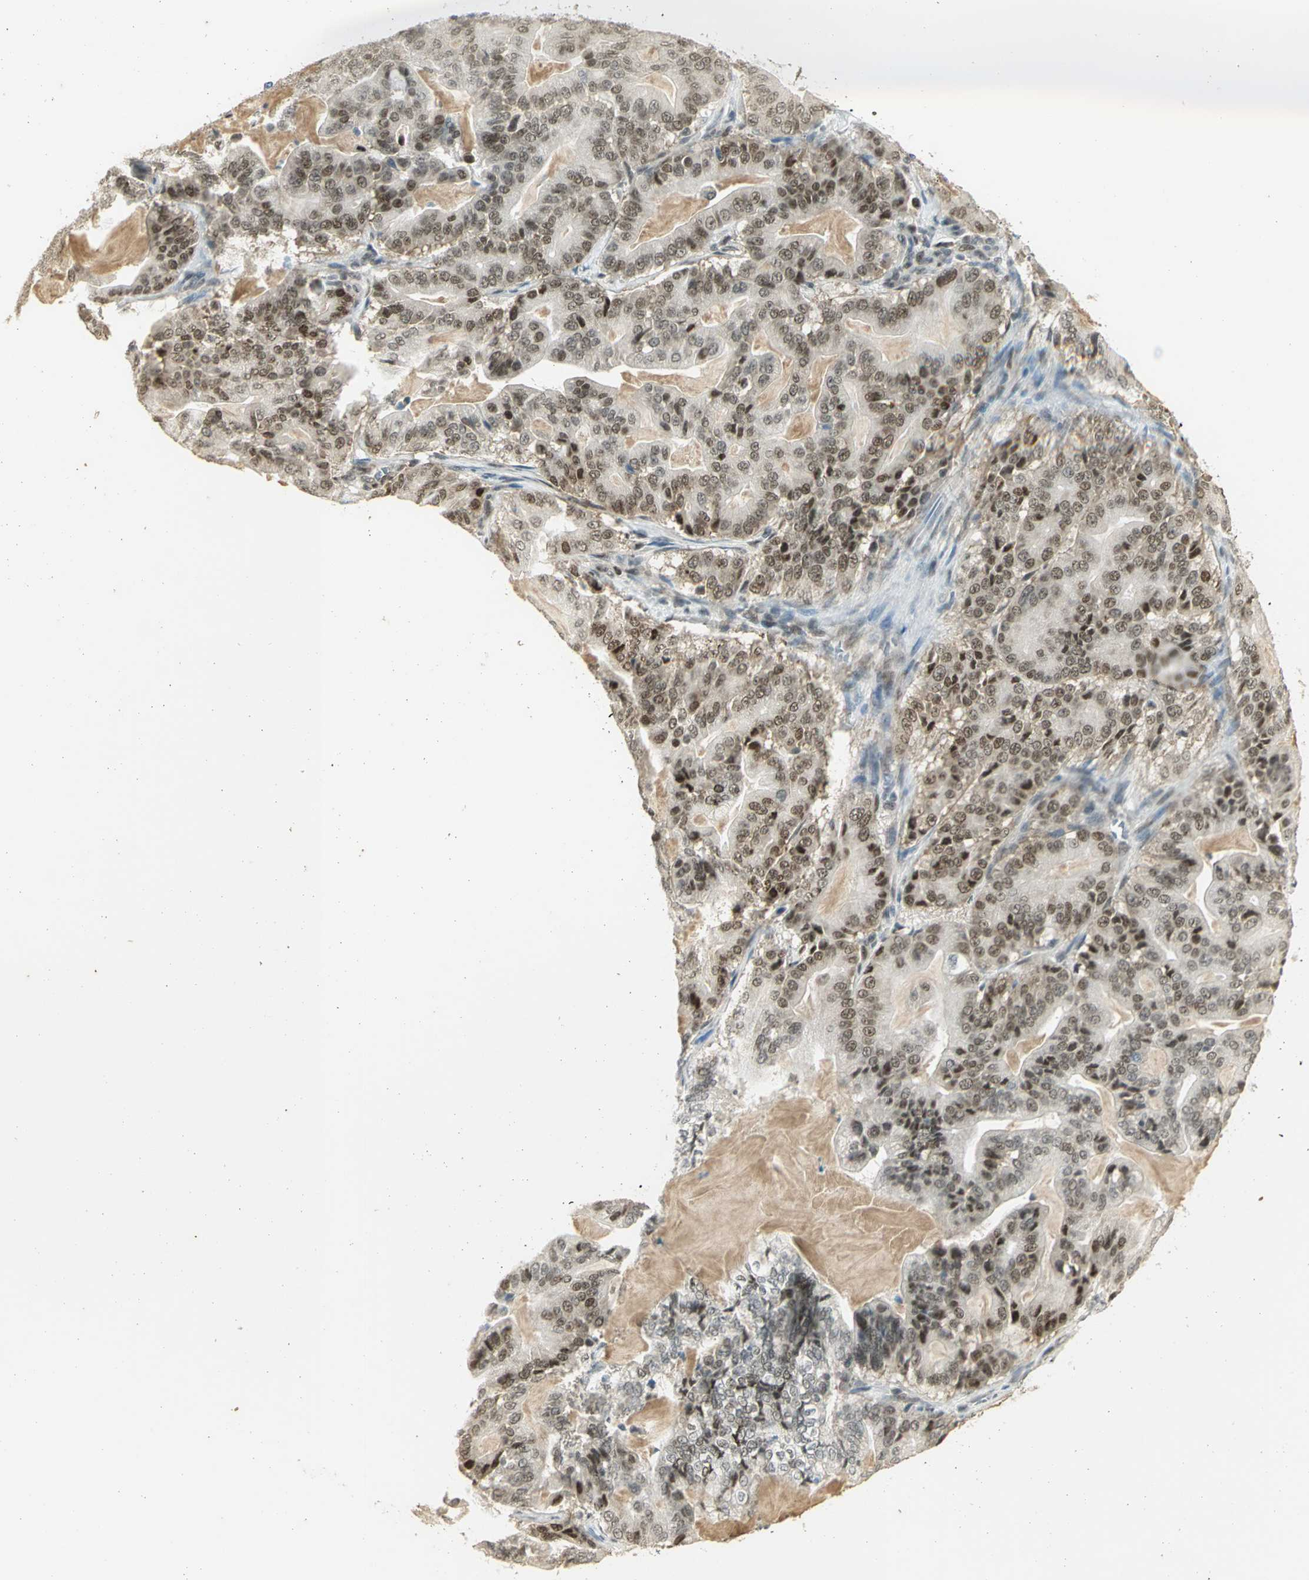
{"staining": {"intensity": "strong", "quantity": ">75%", "location": "nuclear"}, "tissue": "pancreatic cancer", "cell_type": "Tumor cells", "image_type": "cancer", "snomed": [{"axis": "morphology", "description": "Adenocarcinoma, NOS"}, {"axis": "topography", "description": "Pancreas"}], "caption": "Adenocarcinoma (pancreatic) stained with immunohistochemistry (IHC) reveals strong nuclear staining in approximately >75% of tumor cells. (IHC, brightfield microscopy, high magnification).", "gene": "AK6", "patient": {"sex": "male", "age": 63}}